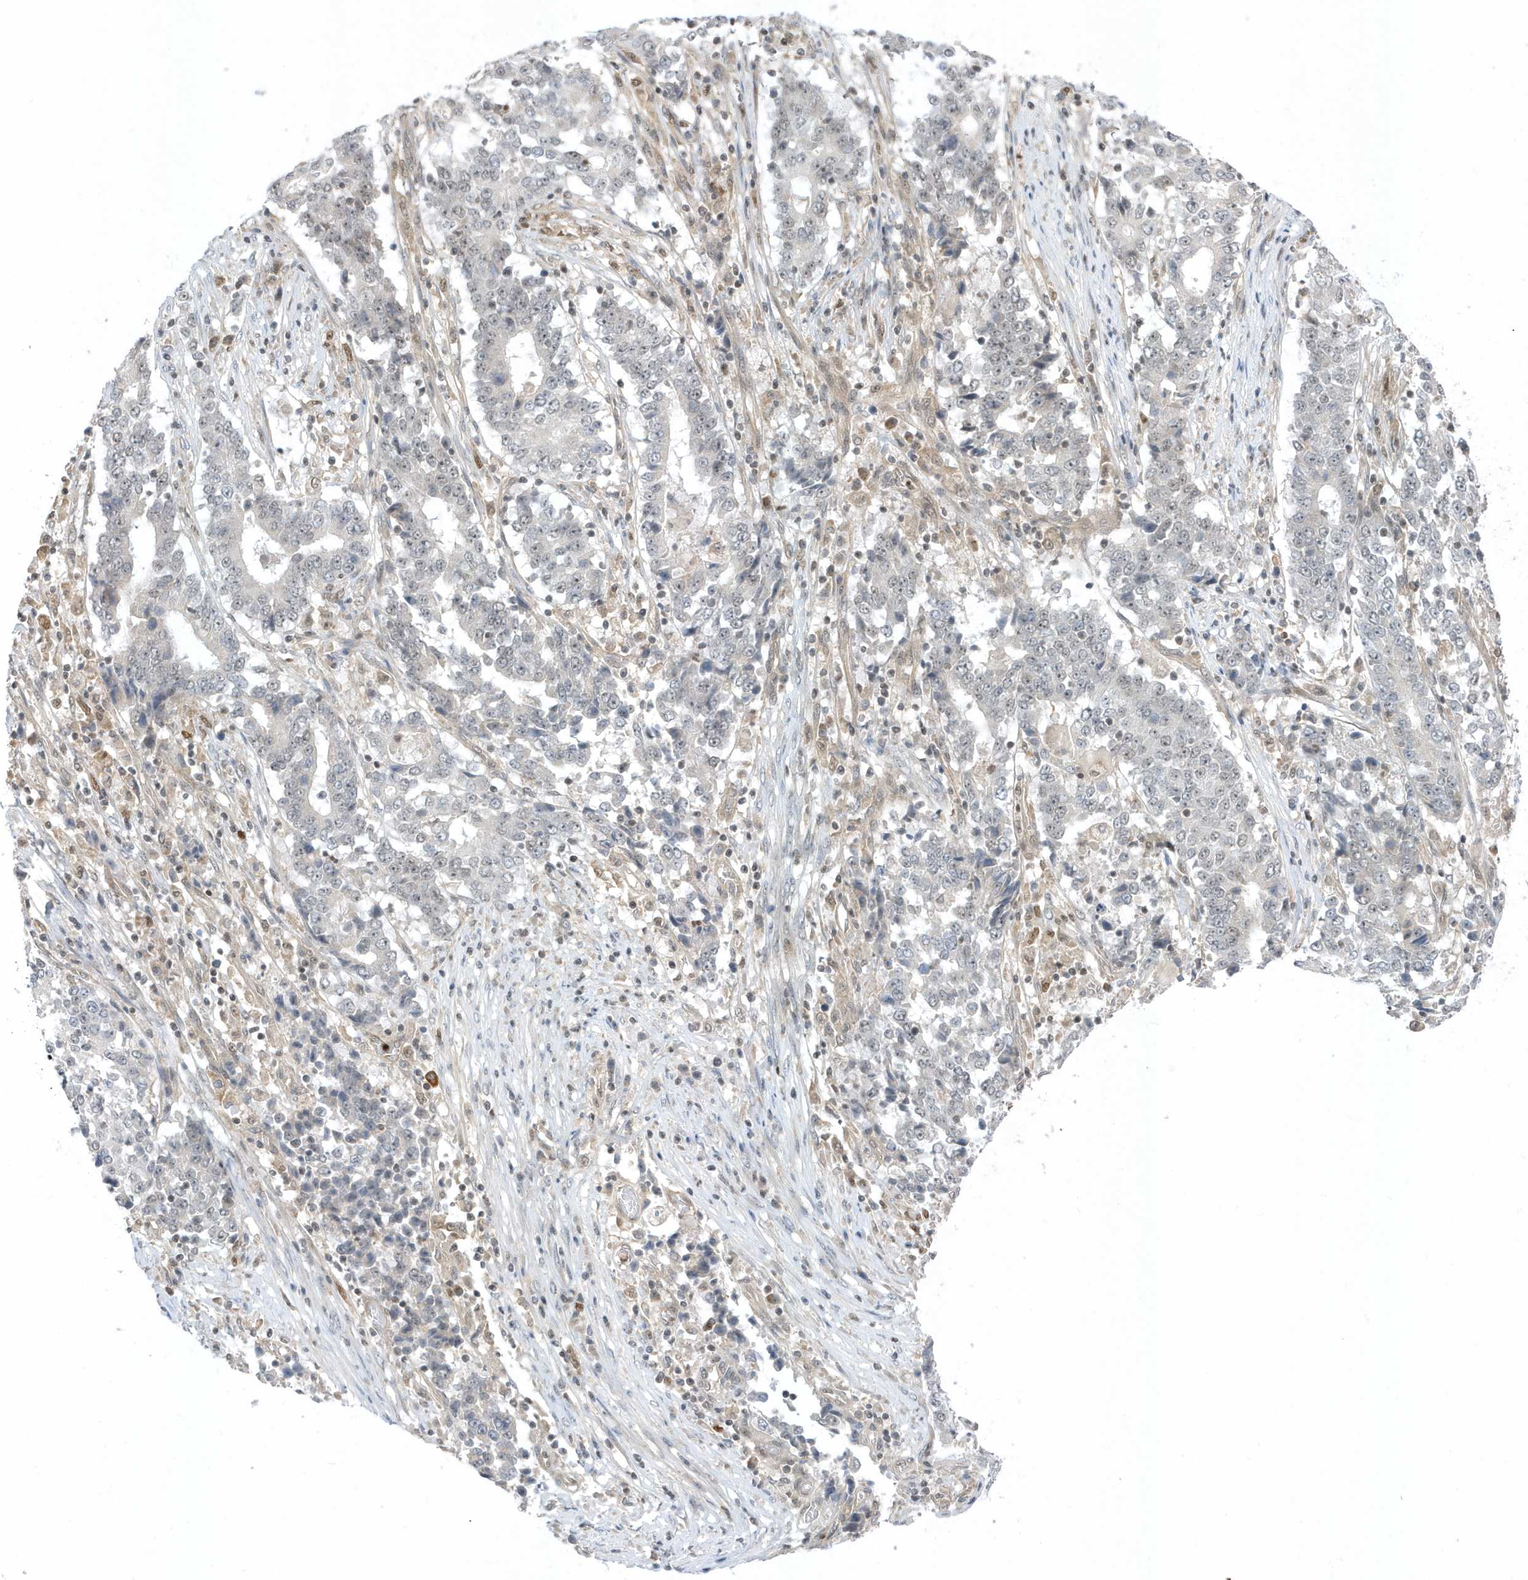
{"staining": {"intensity": "negative", "quantity": "none", "location": "none"}, "tissue": "stomach cancer", "cell_type": "Tumor cells", "image_type": "cancer", "snomed": [{"axis": "morphology", "description": "Adenocarcinoma, NOS"}, {"axis": "topography", "description": "Stomach"}], "caption": "The immunohistochemistry (IHC) histopathology image has no significant positivity in tumor cells of stomach adenocarcinoma tissue.", "gene": "ZNF740", "patient": {"sex": "male", "age": 59}}